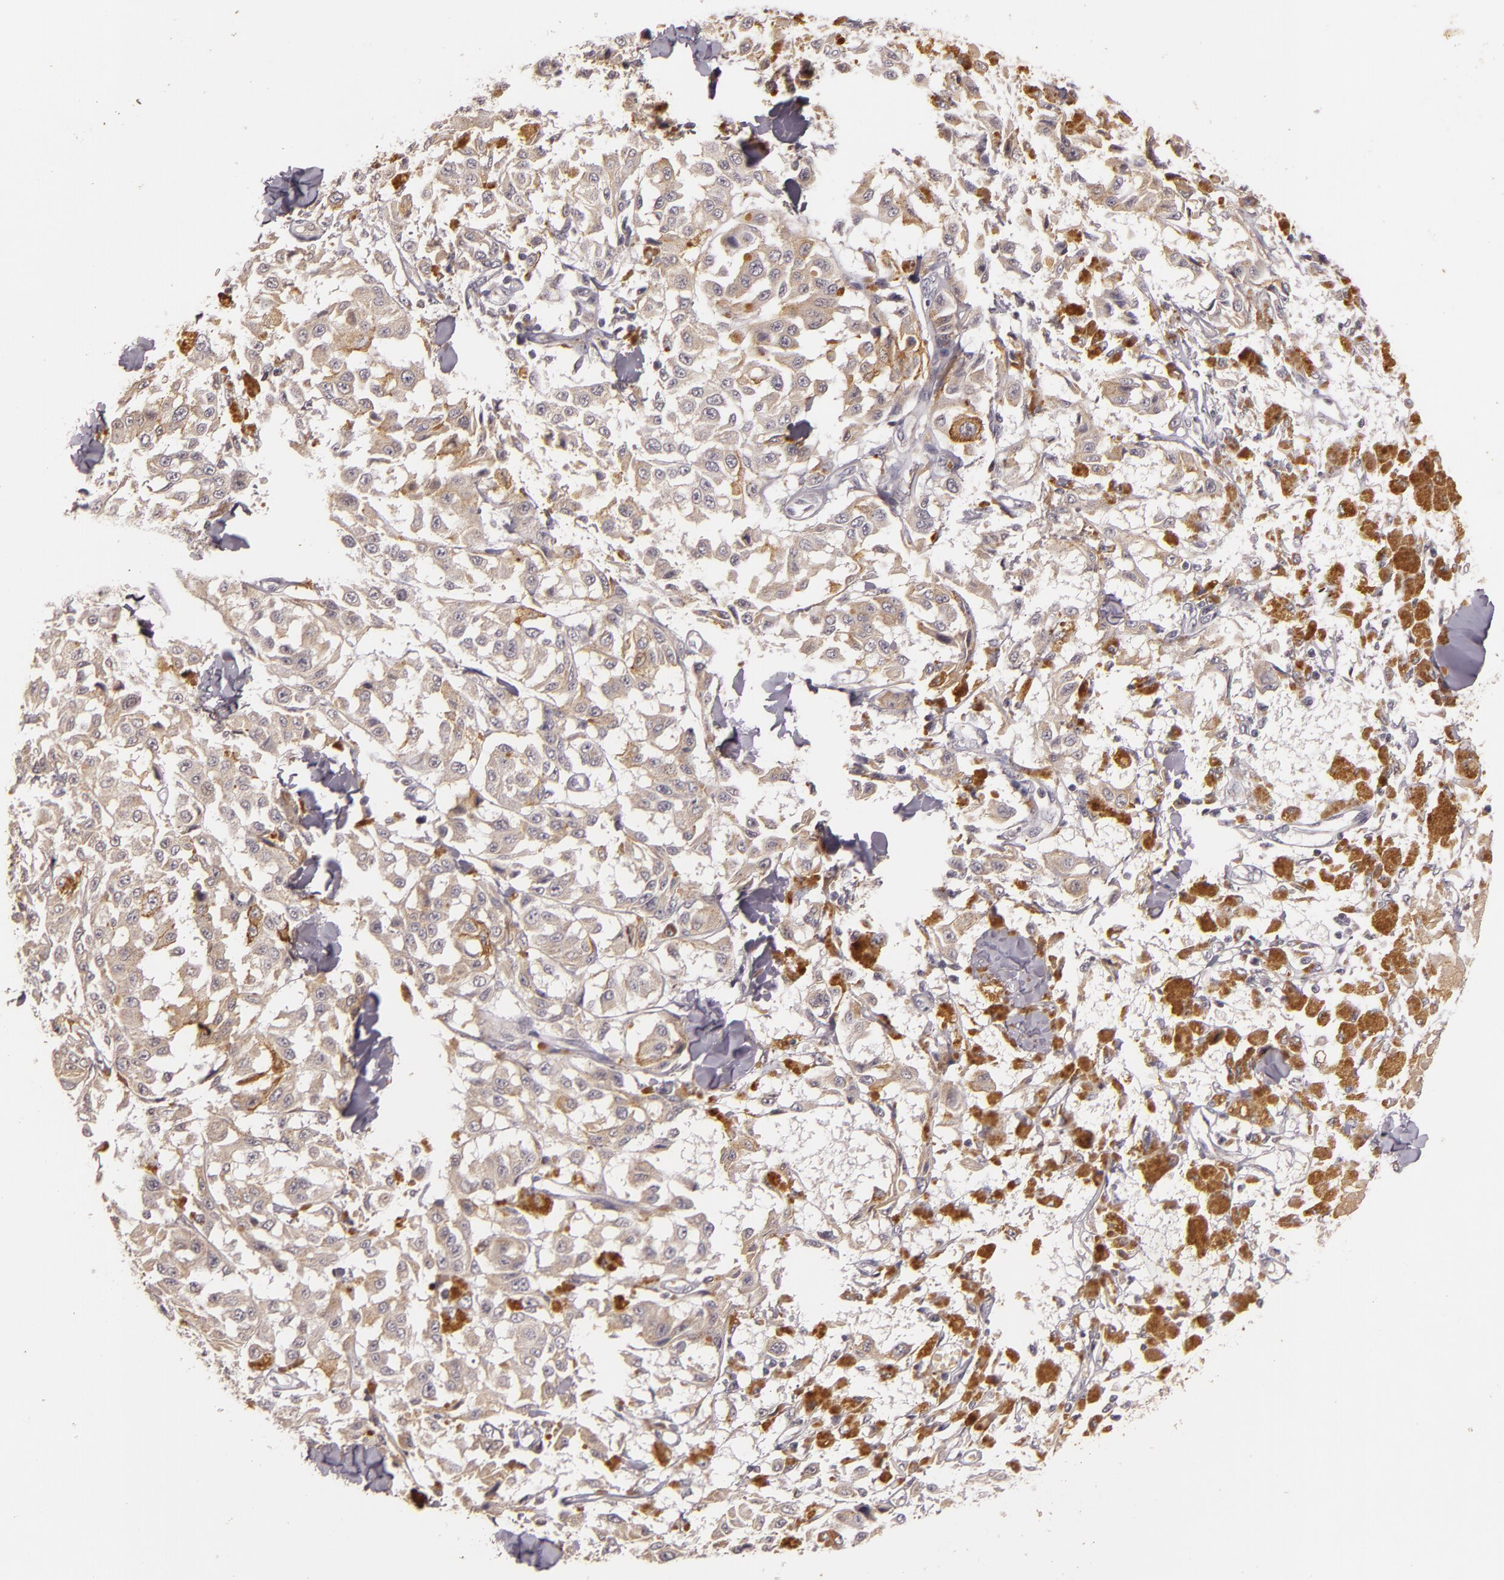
{"staining": {"intensity": "weak", "quantity": "<25%", "location": "cytoplasmic/membranous"}, "tissue": "melanoma", "cell_type": "Tumor cells", "image_type": "cancer", "snomed": [{"axis": "morphology", "description": "Malignant melanoma, NOS"}, {"axis": "topography", "description": "Skin"}], "caption": "Malignant melanoma was stained to show a protein in brown. There is no significant staining in tumor cells. Nuclei are stained in blue.", "gene": "TFF1", "patient": {"sex": "female", "age": 64}}